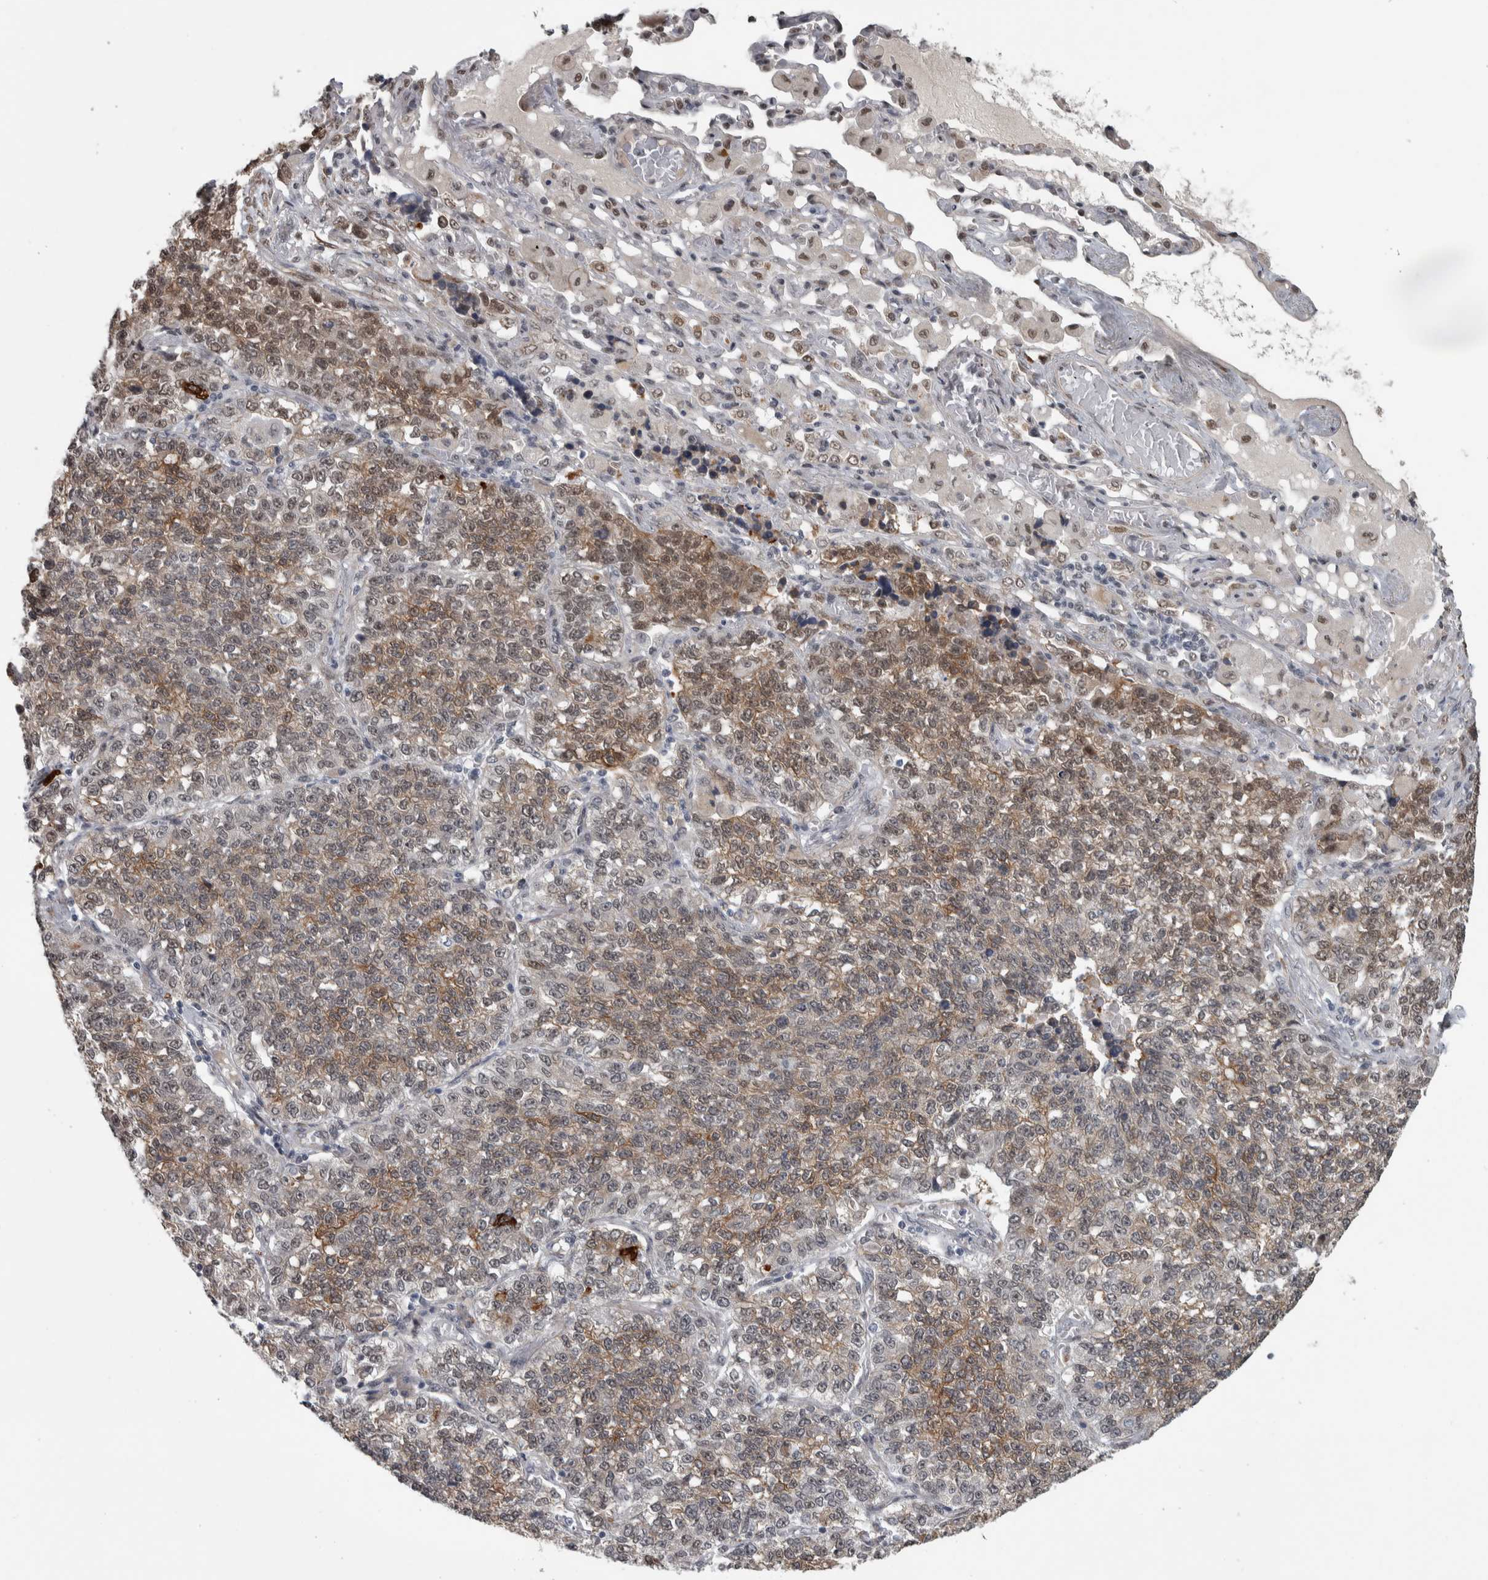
{"staining": {"intensity": "moderate", "quantity": "25%-75%", "location": "cytoplasmic/membranous"}, "tissue": "lung cancer", "cell_type": "Tumor cells", "image_type": "cancer", "snomed": [{"axis": "morphology", "description": "Adenocarcinoma, NOS"}, {"axis": "topography", "description": "Lung"}], "caption": "A medium amount of moderate cytoplasmic/membranous staining is present in about 25%-75% of tumor cells in lung cancer (adenocarcinoma) tissue.", "gene": "DDX42", "patient": {"sex": "male", "age": 49}}